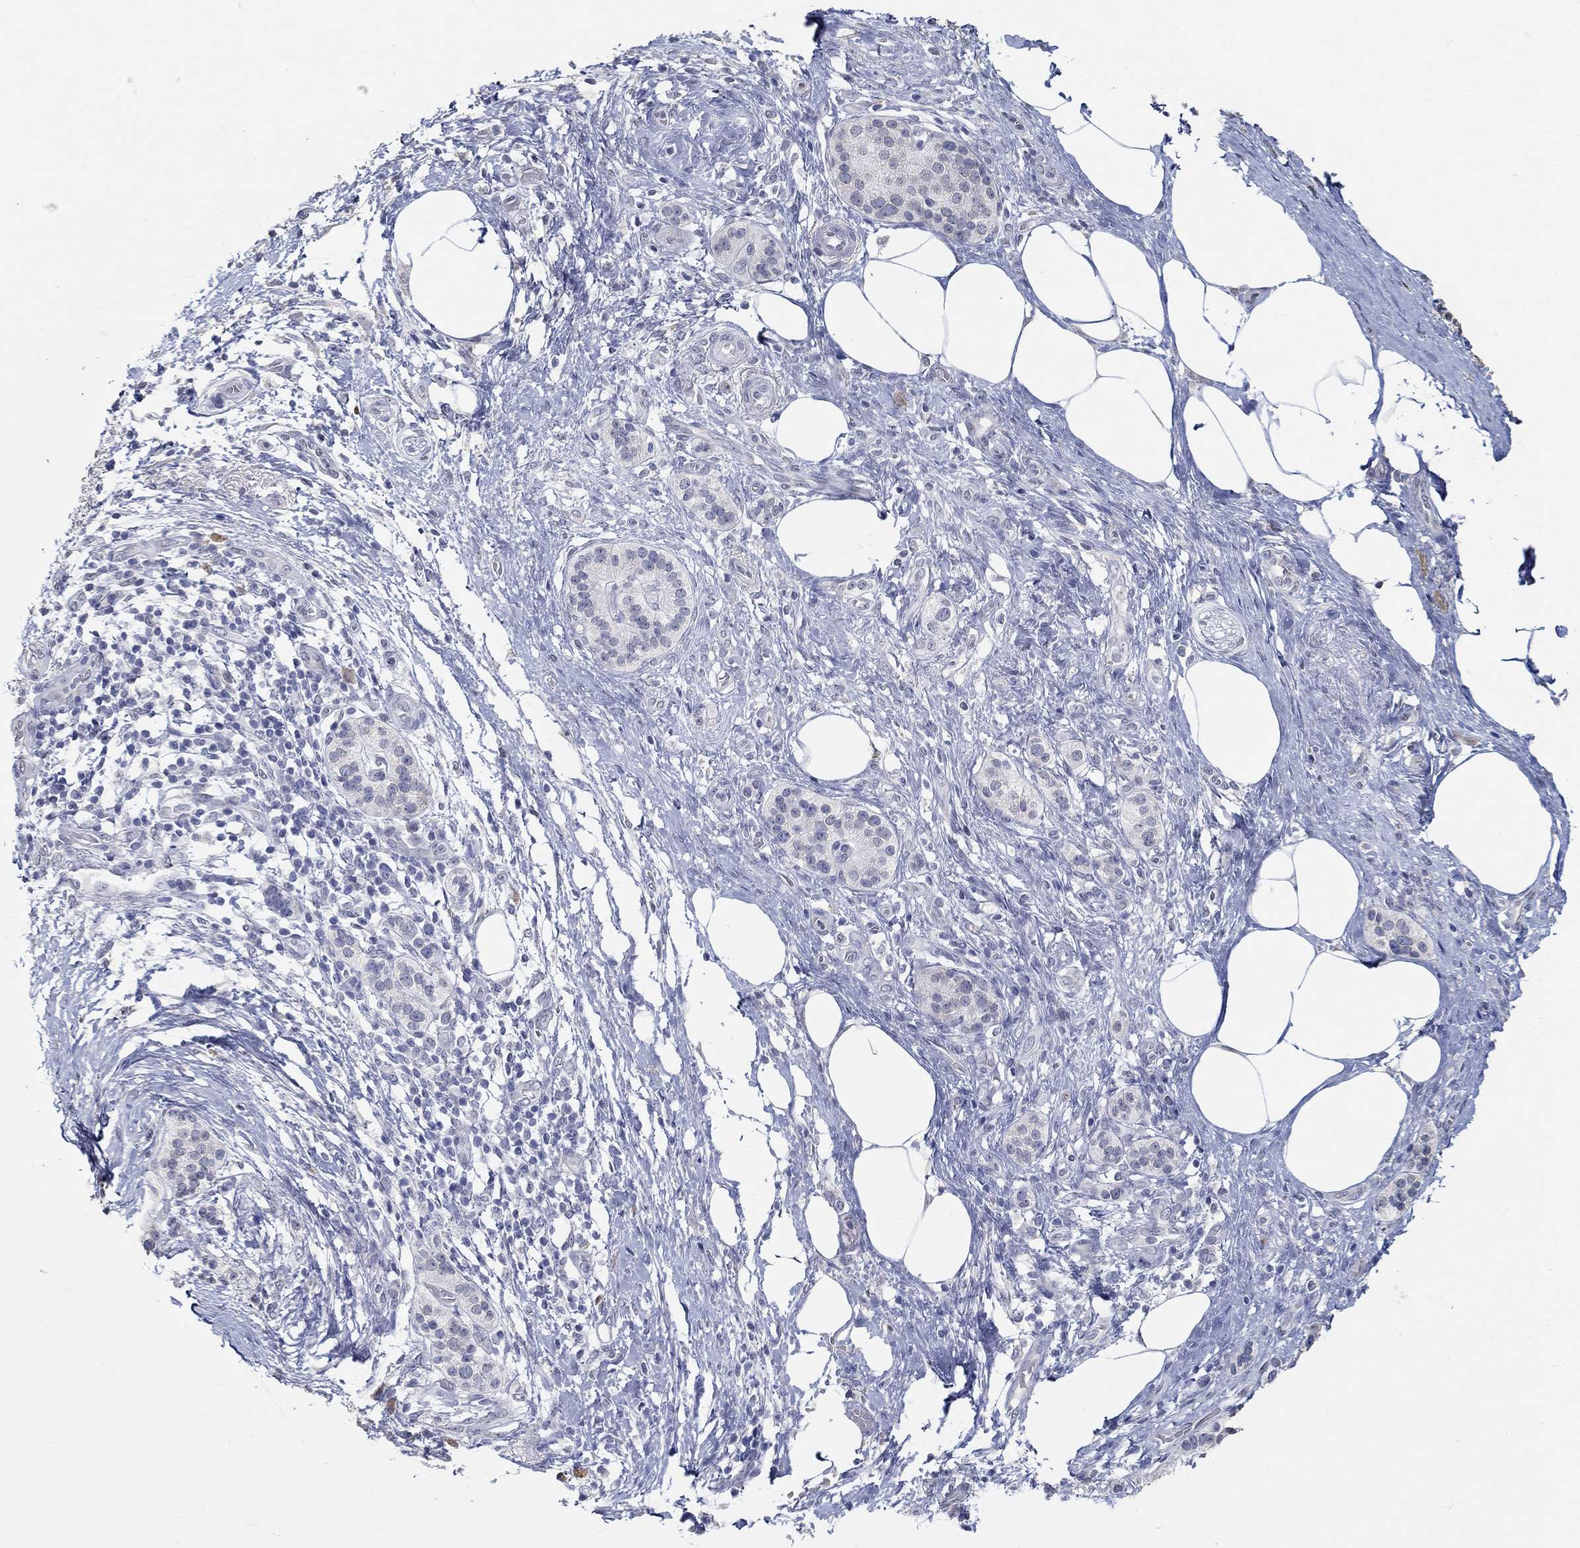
{"staining": {"intensity": "negative", "quantity": "none", "location": "none"}, "tissue": "pancreatic cancer", "cell_type": "Tumor cells", "image_type": "cancer", "snomed": [{"axis": "morphology", "description": "Adenocarcinoma, NOS"}, {"axis": "topography", "description": "Pancreas"}], "caption": "IHC image of pancreatic cancer (adenocarcinoma) stained for a protein (brown), which displays no positivity in tumor cells.", "gene": "NUP155", "patient": {"sex": "female", "age": 72}}